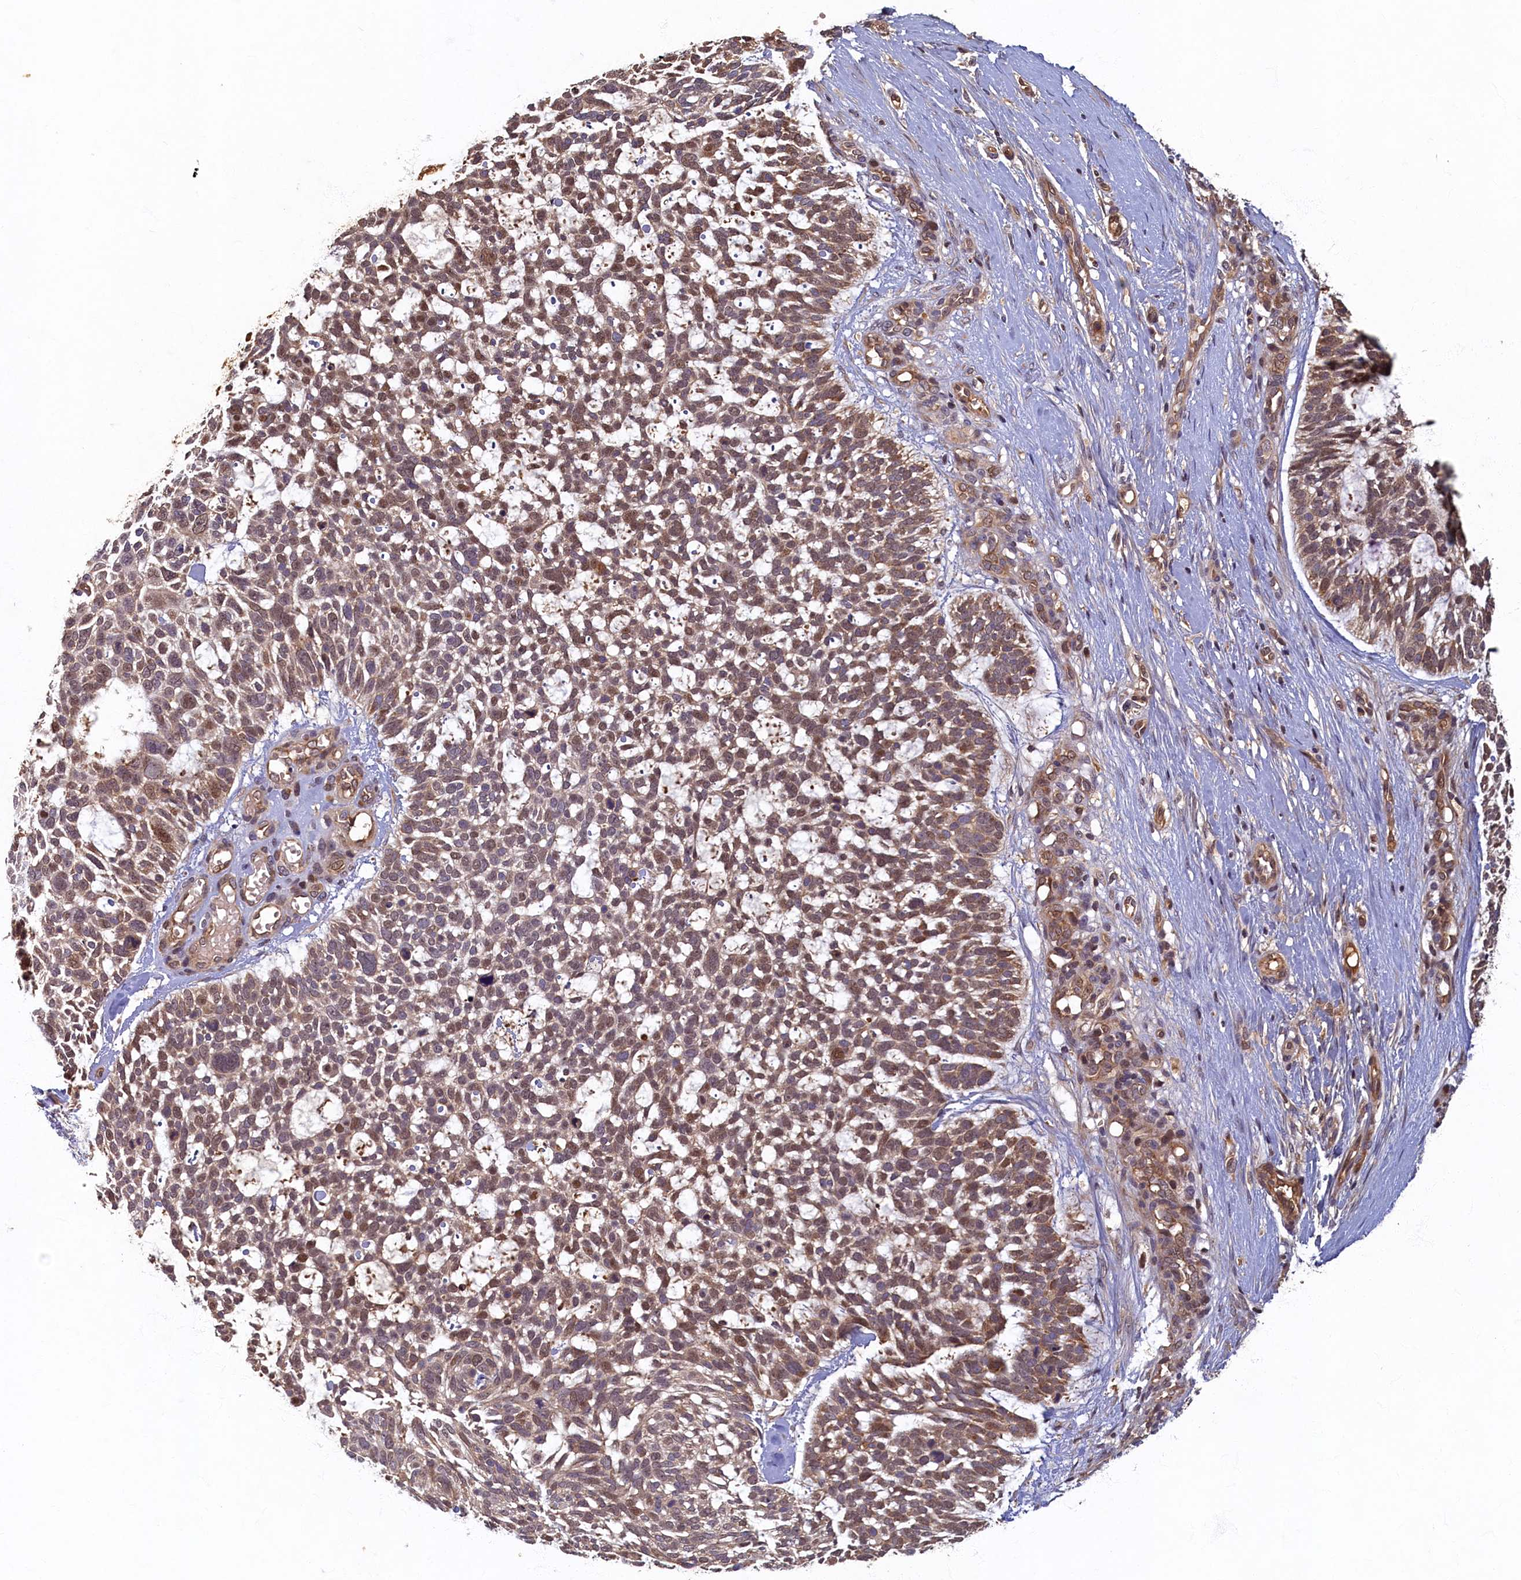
{"staining": {"intensity": "moderate", "quantity": ">75%", "location": "cytoplasmic/membranous,nuclear"}, "tissue": "skin cancer", "cell_type": "Tumor cells", "image_type": "cancer", "snomed": [{"axis": "morphology", "description": "Basal cell carcinoma"}, {"axis": "topography", "description": "Skin"}], "caption": "A micrograph of basal cell carcinoma (skin) stained for a protein exhibits moderate cytoplasmic/membranous and nuclear brown staining in tumor cells.", "gene": "LCMT2", "patient": {"sex": "male", "age": 88}}